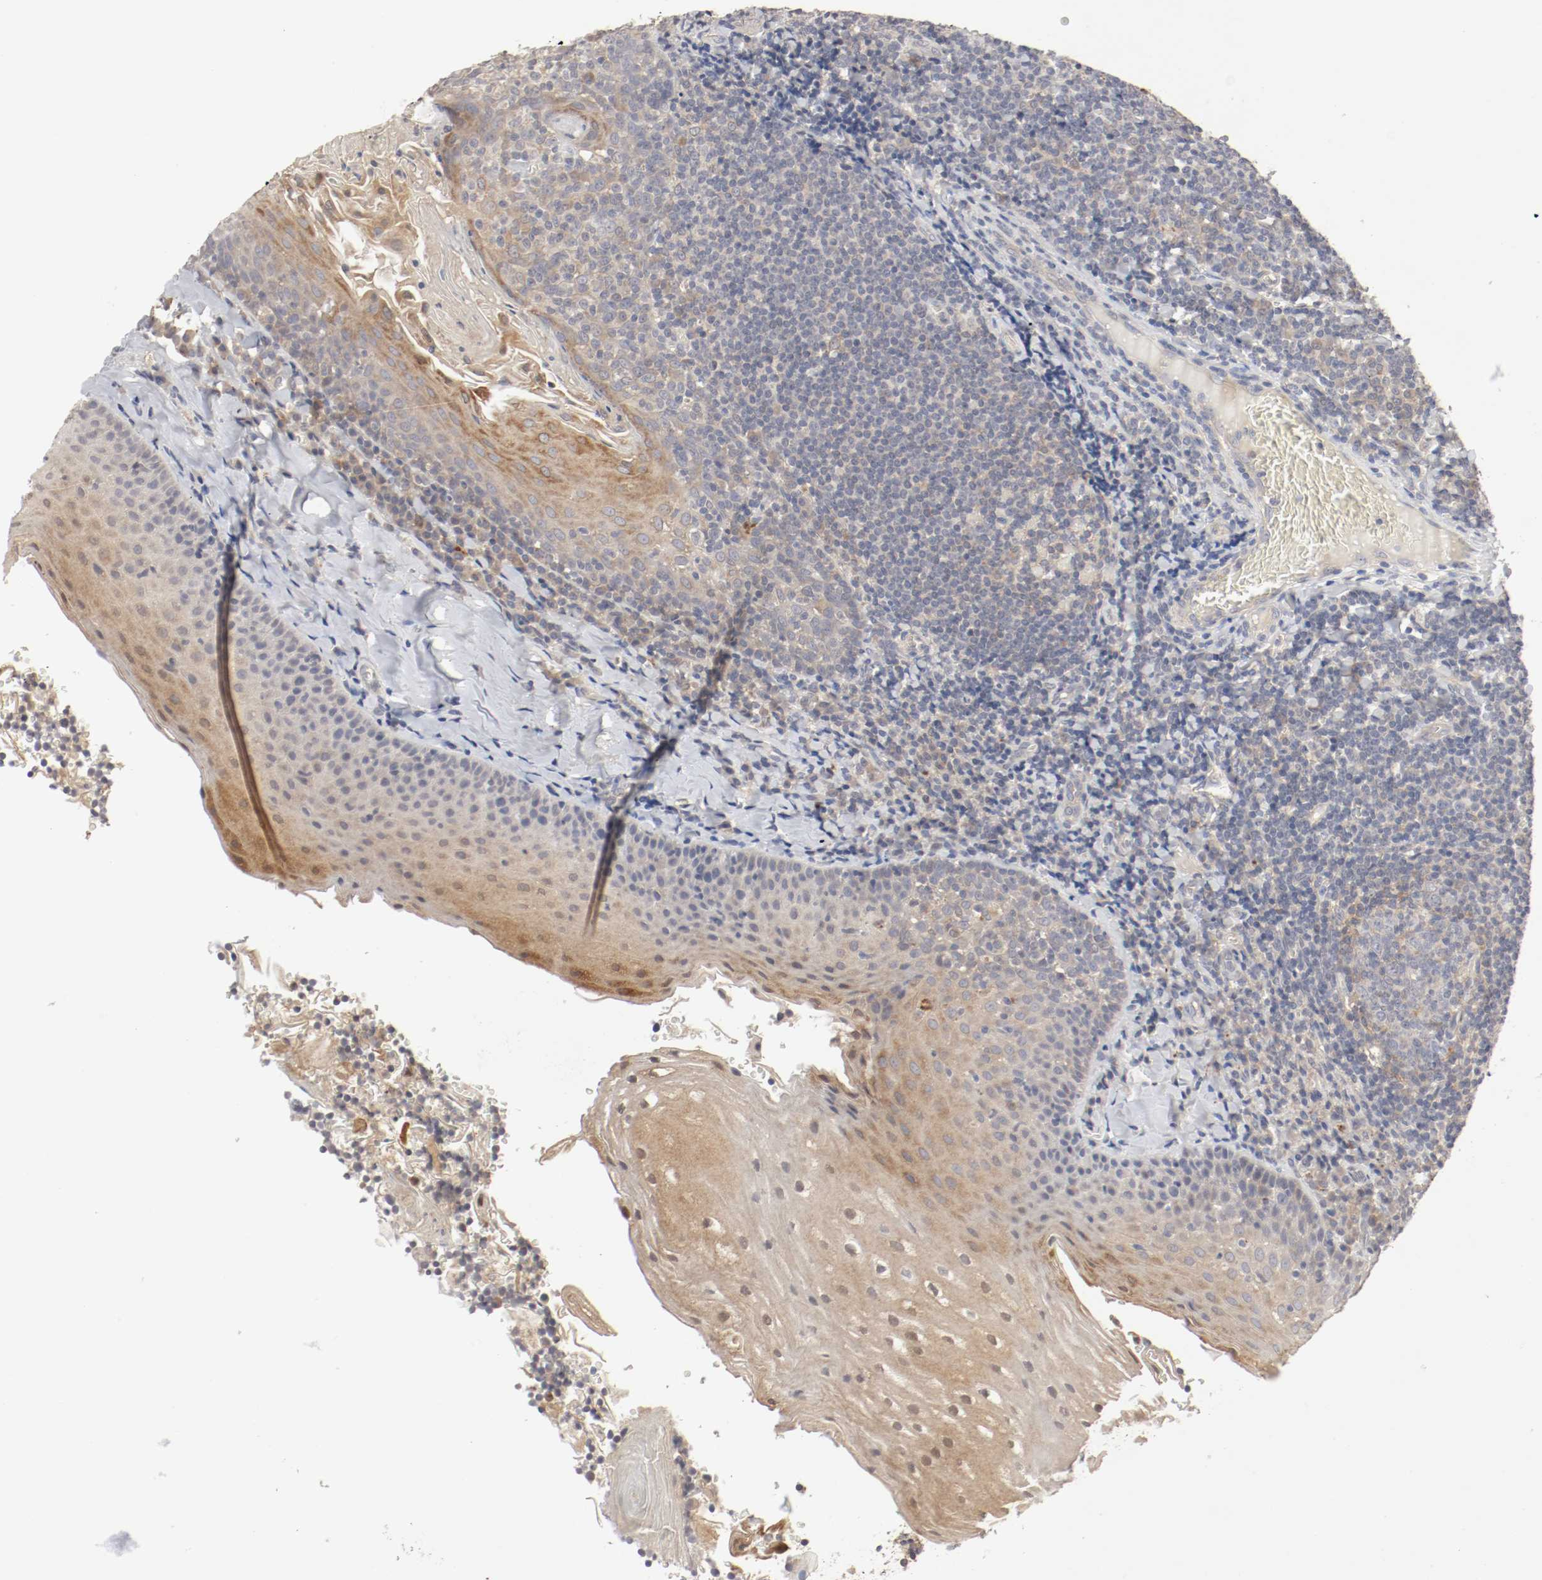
{"staining": {"intensity": "weak", "quantity": "25%-75%", "location": "cytoplasmic/membranous"}, "tissue": "tonsil", "cell_type": "Germinal center cells", "image_type": "normal", "snomed": [{"axis": "morphology", "description": "Normal tissue, NOS"}, {"axis": "topography", "description": "Tonsil"}], "caption": "Immunohistochemical staining of benign human tonsil shows 25%-75% levels of weak cytoplasmic/membranous protein staining in approximately 25%-75% of germinal center cells.", "gene": "REN", "patient": {"sex": "male", "age": 31}}